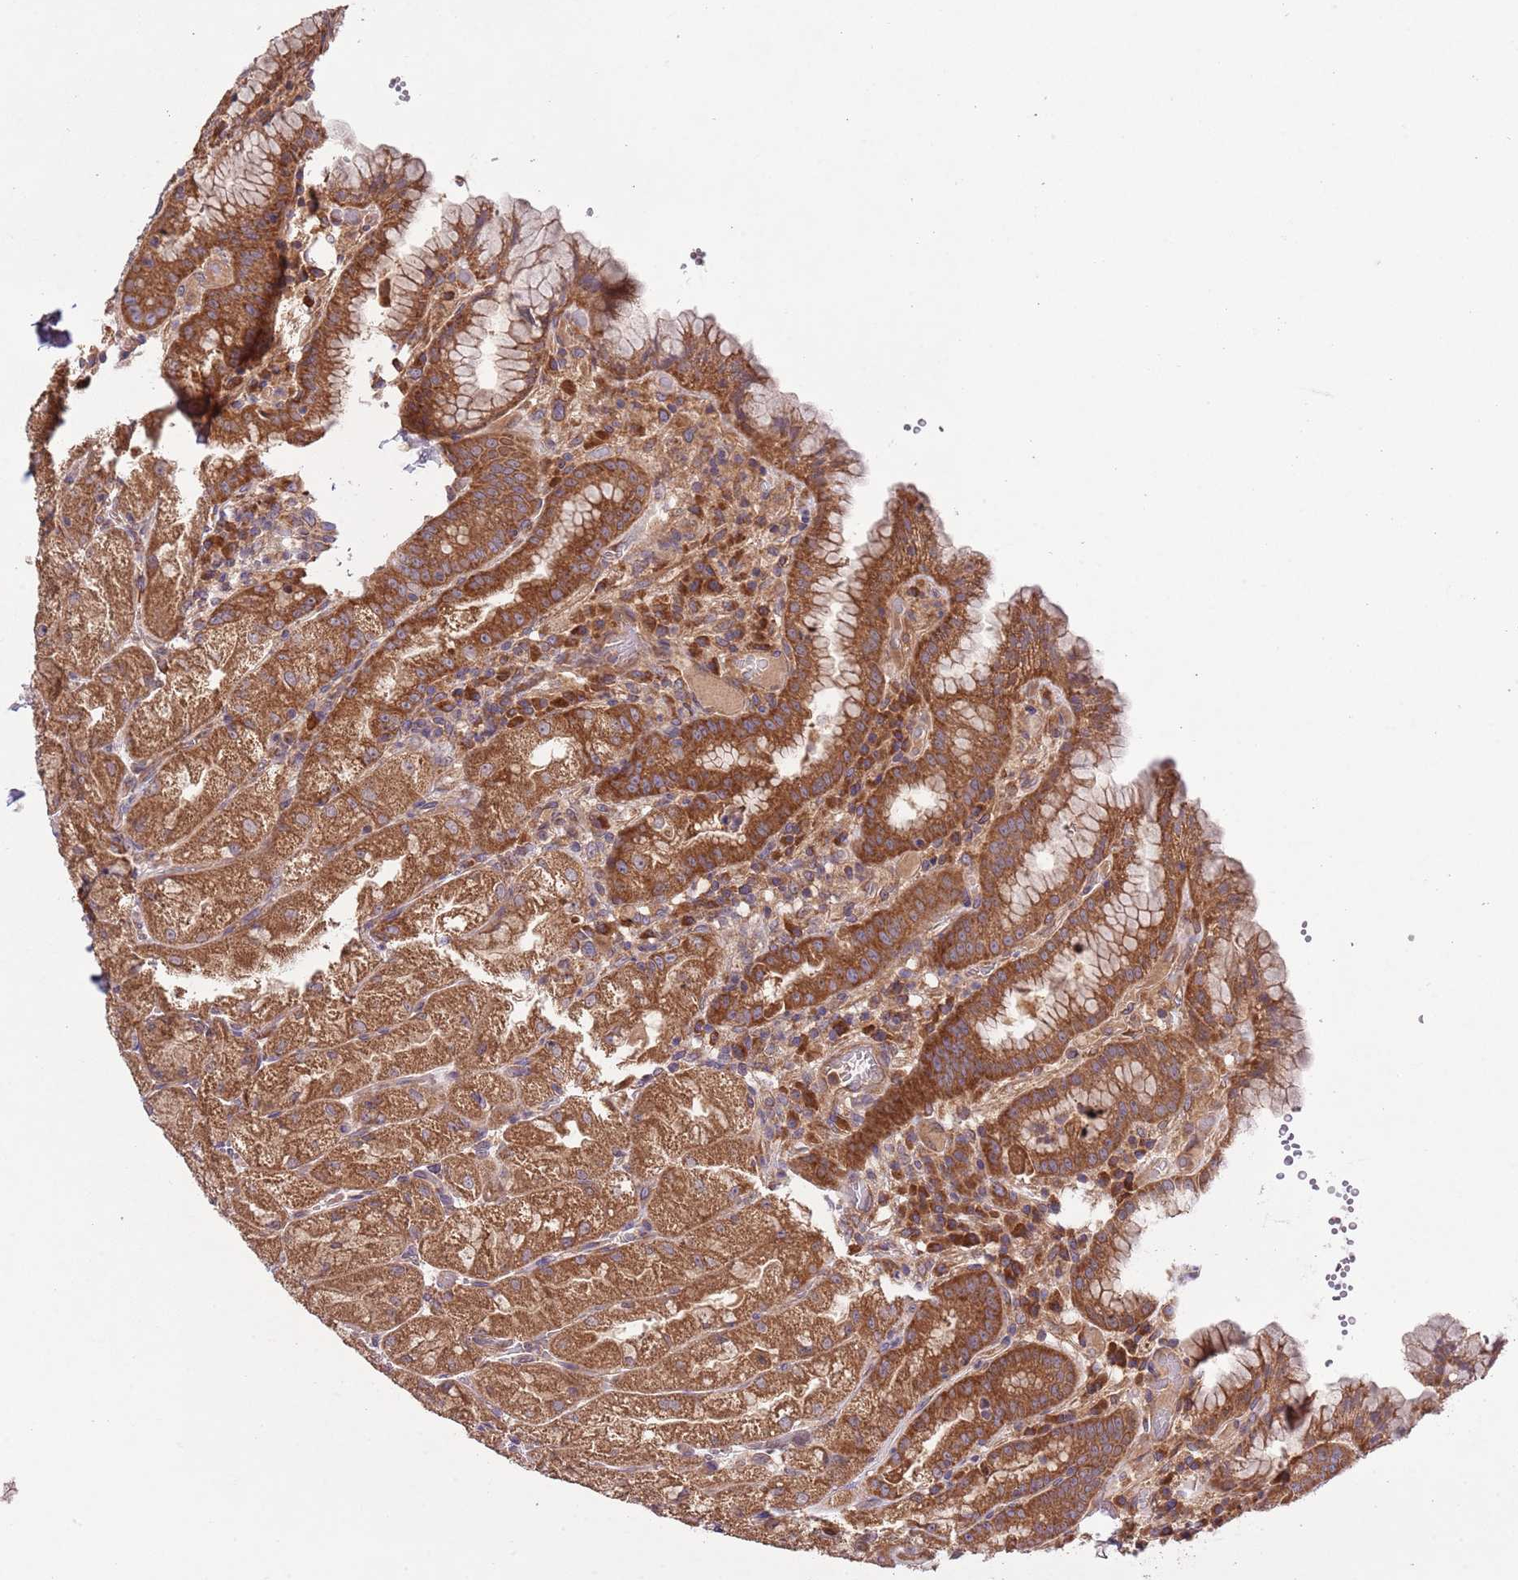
{"staining": {"intensity": "strong", "quantity": ">75%", "location": "cytoplasmic/membranous"}, "tissue": "stomach", "cell_type": "Glandular cells", "image_type": "normal", "snomed": [{"axis": "morphology", "description": "Normal tissue, NOS"}, {"axis": "topography", "description": "Stomach, upper"}], "caption": "Protein staining reveals strong cytoplasmic/membranous expression in approximately >75% of glandular cells in benign stomach.", "gene": "MFNG", "patient": {"sex": "male", "age": 52}}